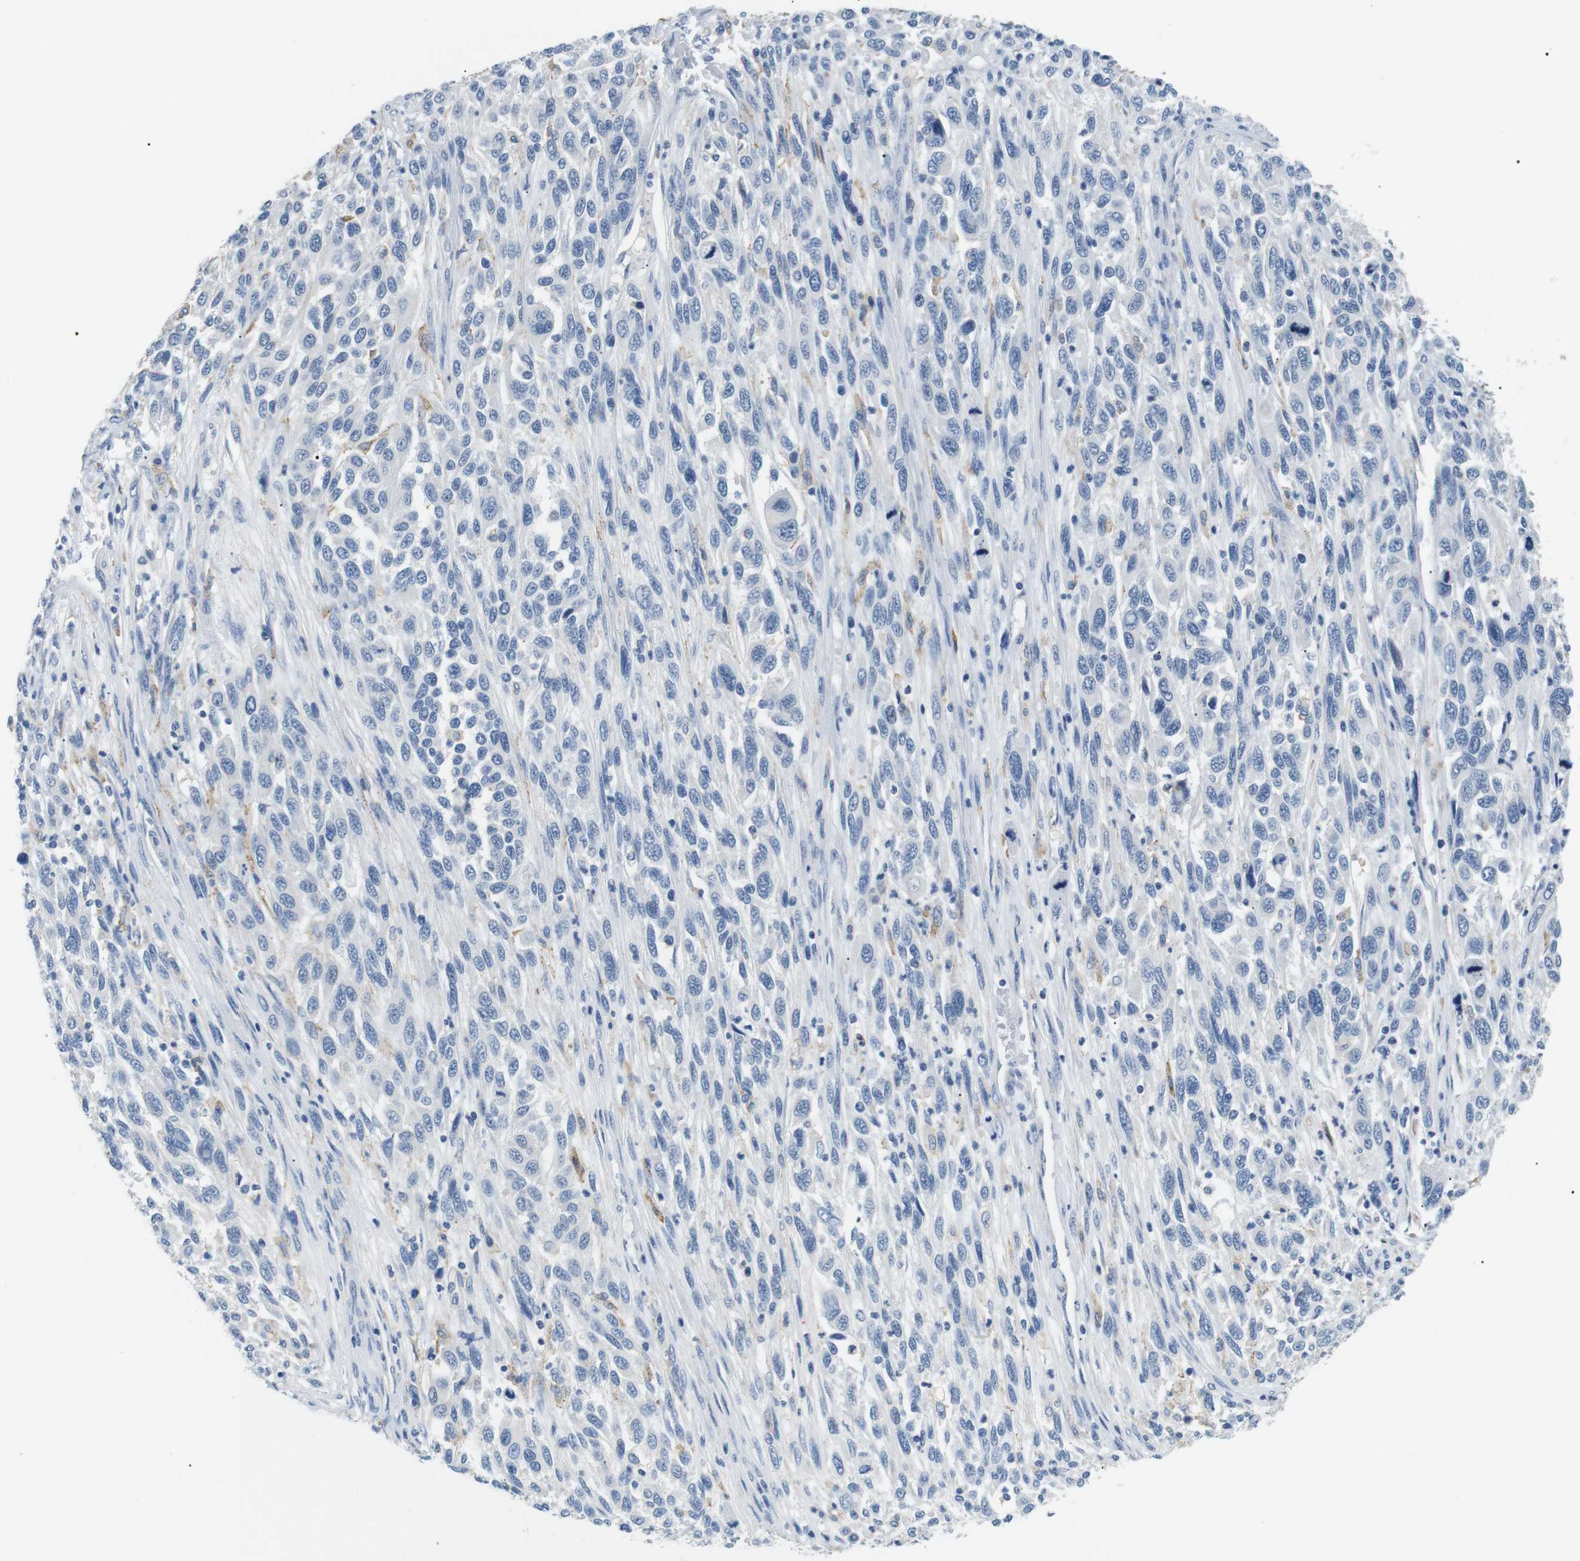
{"staining": {"intensity": "negative", "quantity": "none", "location": "none"}, "tissue": "melanoma", "cell_type": "Tumor cells", "image_type": "cancer", "snomed": [{"axis": "morphology", "description": "Malignant melanoma, Metastatic site"}, {"axis": "topography", "description": "Lymph node"}], "caption": "Tumor cells are negative for brown protein staining in malignant melanoma (metastatic site).", "gene": "FCGRT", "patient": {"sex": "male", "age": 61}}